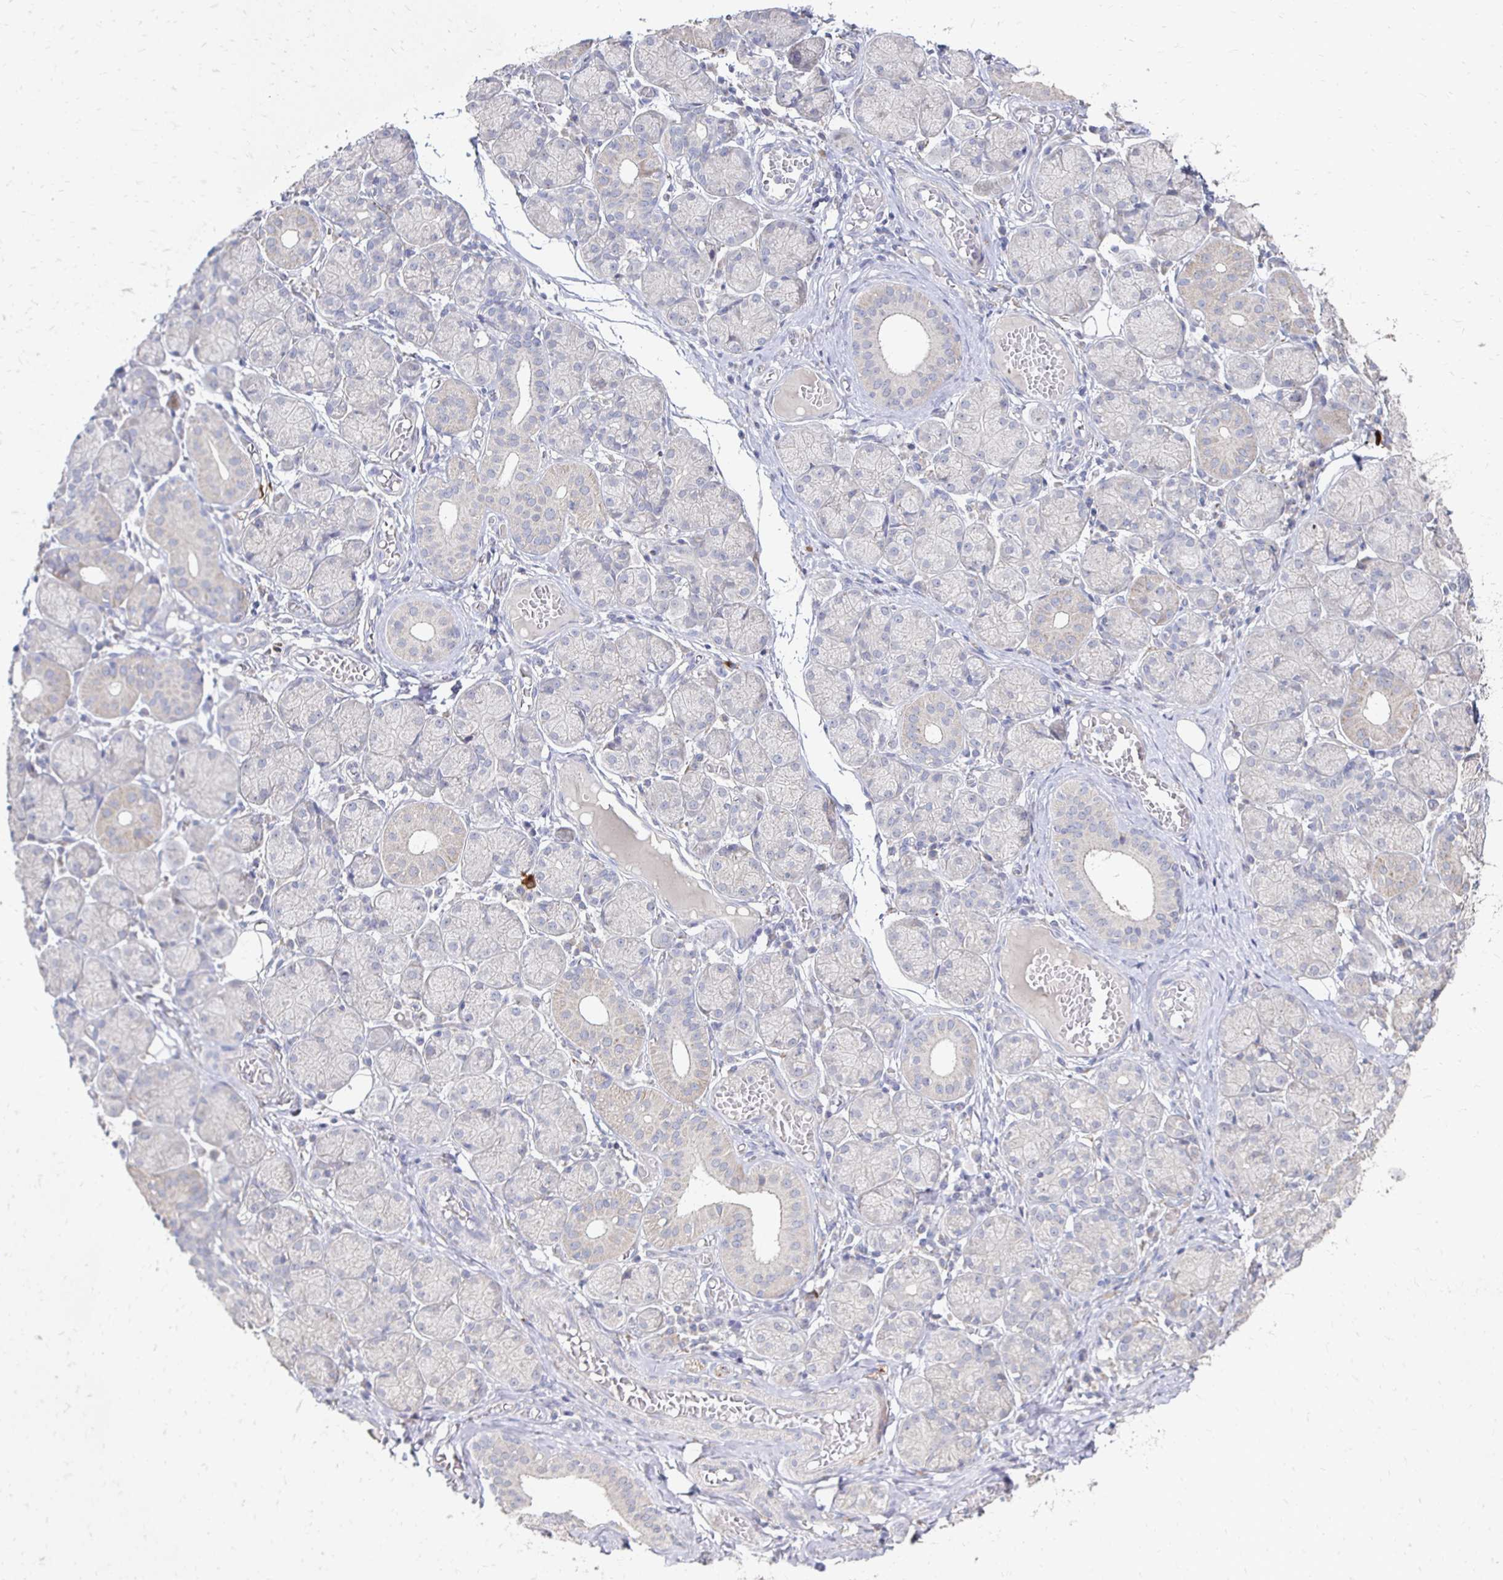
{"staining": {"intensity": "negative", "quantity": "none", "location": "none"}, "tissue": "salivary gland", "cell_type": "Glandular cells", "image_type": "normal", "snomed": [{"axis": "morphology", "description": "Normal tissue, NOS"}, {"axis": "topography", "description": "Salivary gland"}], "caption": "This is a micrograph of IHC staining of benign salivary gland, which shows no staining in glandular cells. (DAB IHC visualized using brightfield microscopy, high magnification).", "gene": "ZNF727", "patient": {"sex": "female", "age": 24}}